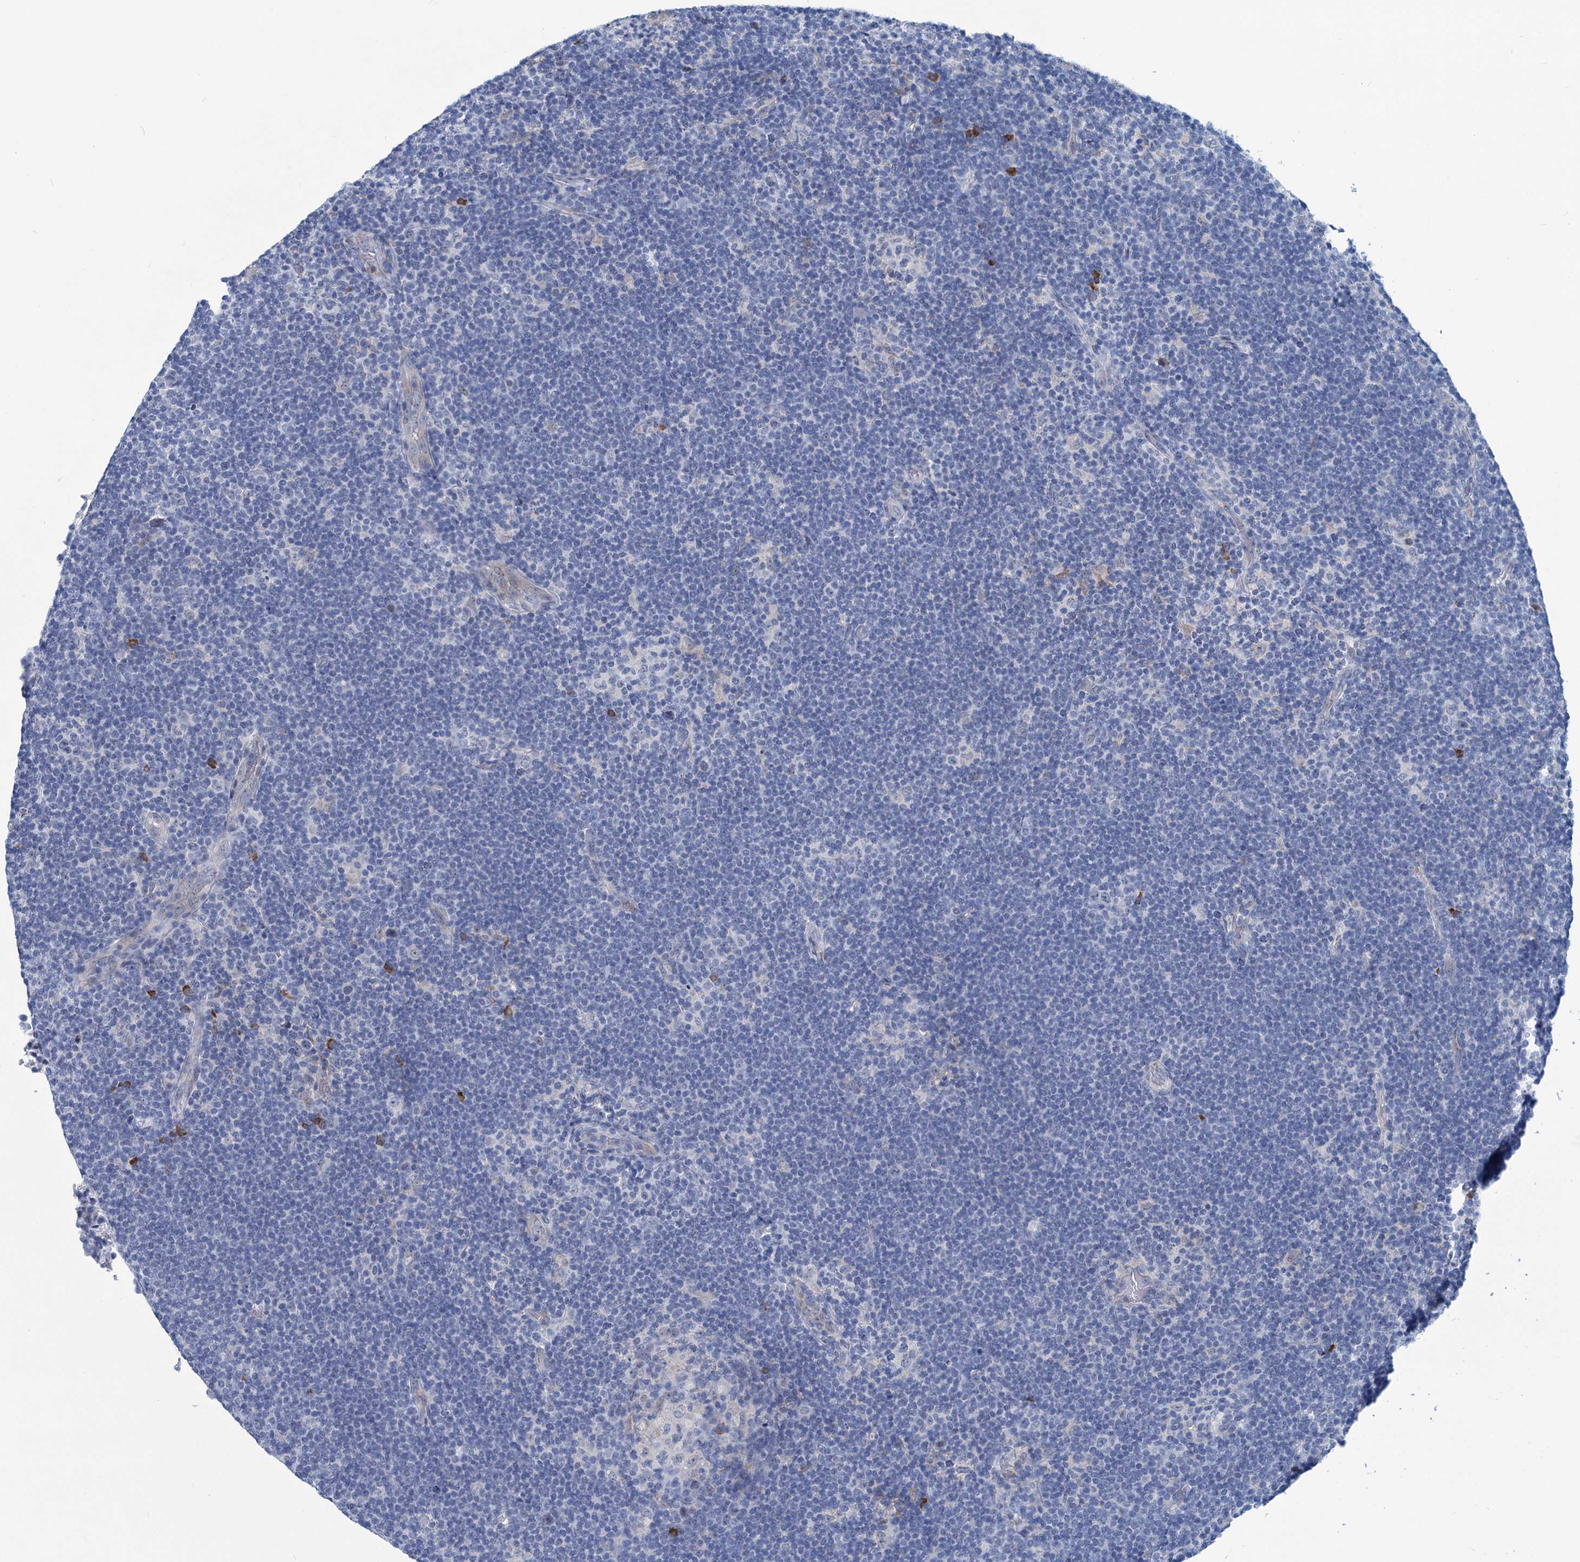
{"staining": {"intensity": "negative", "quantity": "none", "location": "none"}, "tissue": "lymphoma", "cell_type": "Tumor cells", "image_type": "cancer", "snomed": [{"axis": "morphology", "description": "Hodgkin's disease, NOS"}, {"axis": "topography", "description": "Lymph node"}], "caption": "Immunohistochemical staining of human lymphoma demonstrates no significant expression in tumor cells.", "gene": "NEU3", "patient": {"sex": "female", "age": 57}}